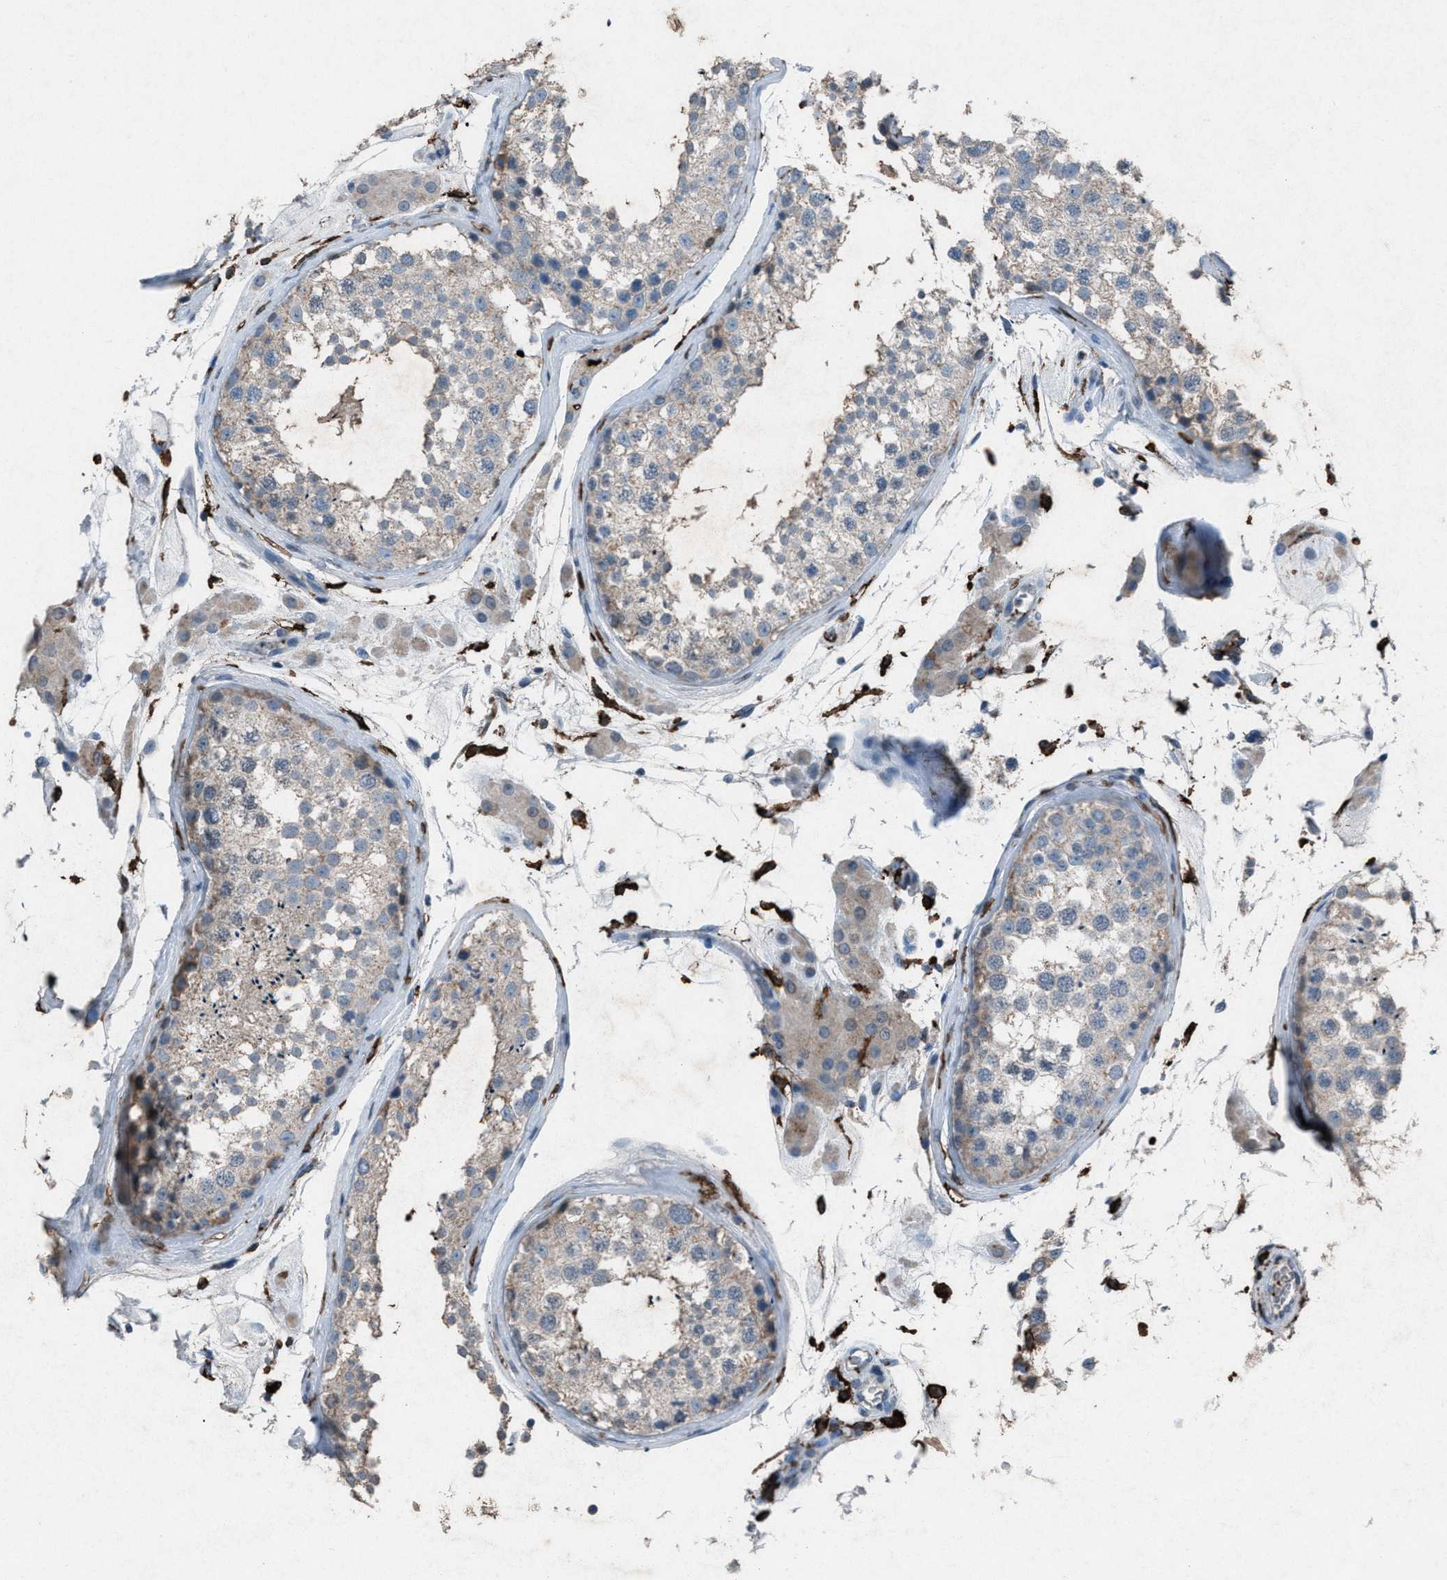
{"staining": {"intensity": "weak", "quantity": "<25%", "location": "cytoplasmic/membranous,nuclear"}, "tissue": "testis", "cell_type": "Cells in seminiferous ducts", "image_type": "normal", "snomed": [{"axis": "morphology", "description": "Normal tissue, NOS"}, {"axis": "topography", "description": "Testis"}], "caption": "Benign testis was stained to show a protein in brown. There is no significant staining in cells in seminiferous ducts. (DAB immunohistochemistry (IHC) visualized using brightfield microscopy, high magnification).", "gene": "FCER1G", "patient": {"sex": "male", "age": 46}}